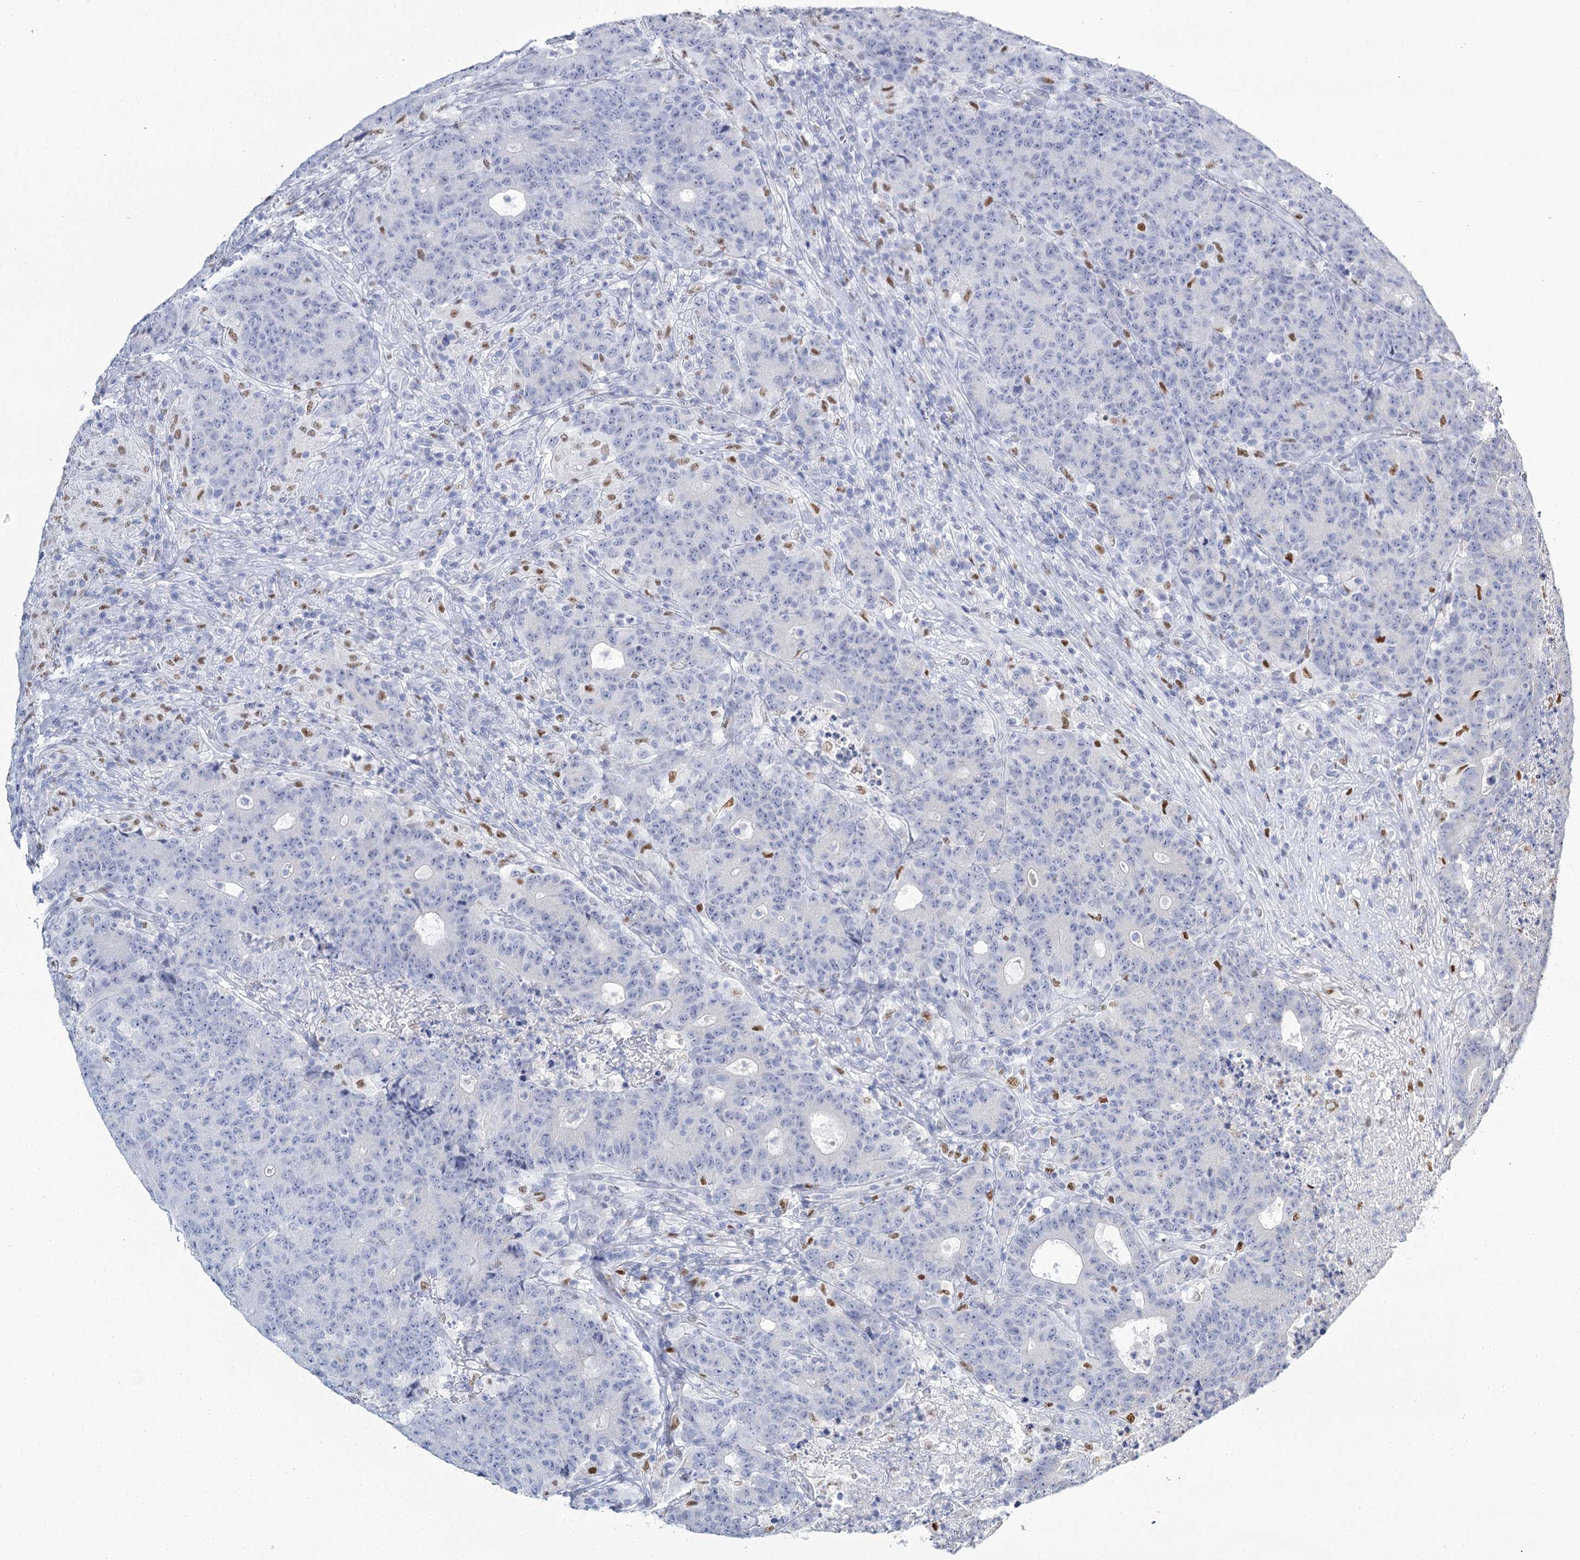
{"staining": {"intensity": "negative", "quantity": "none", "location": "none"}, "tissue": "colorectal cancer", "cell_type": "Tumor cells", "image_type": "cancer", "snomed": [{"axis": "morphology", "description": "Adenocarcinoma, NOS"}, {"axis": "topography", "description": "Colon"}], "caption": "Tumor cells are negative for brown protein staining in colorectal adenocarcinoma.", "gene": "IGSF3", "patient": {"sex": "female", "age": 75}}